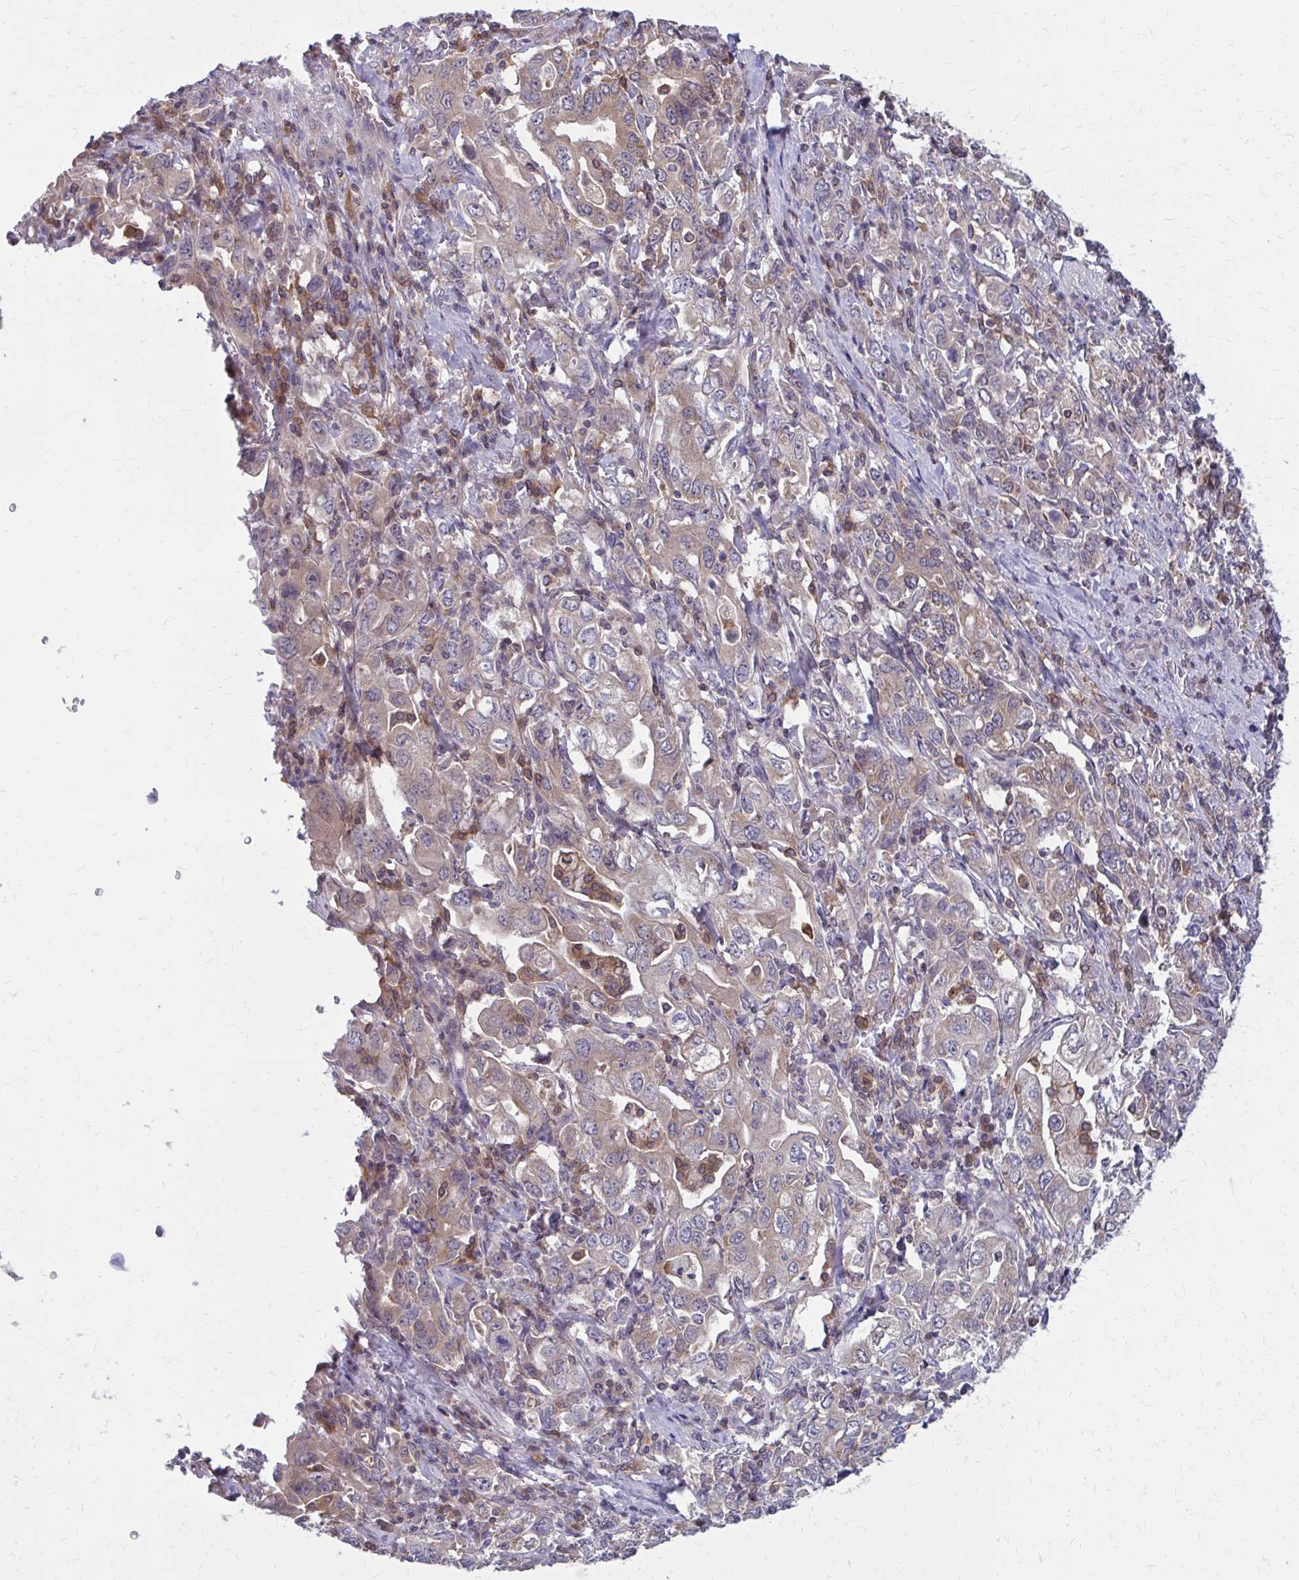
{"staining": {"intensity": "moderate", "quantity": ">75%", "location": "cytoplasmic/membranous"}, "tissue": "stomach cancer", "cell_type": "Tumor cells", "image_type": "cancer", "snomed": [{"axis": "morphology", "description": "Adenocarcinoma, NOS"}, {"axis": "topography", "description": "Stomach, upper"}, {"axis": "topography", "description": "Stomach"}], "caption": "Tumor cells exhibit moderate cytoplasmic/membranous positivity in approximately >75% of cells in adenocarcinoma (stomach).", "gene": "DBI", "patient": {"sex": "male", "age": 62}}